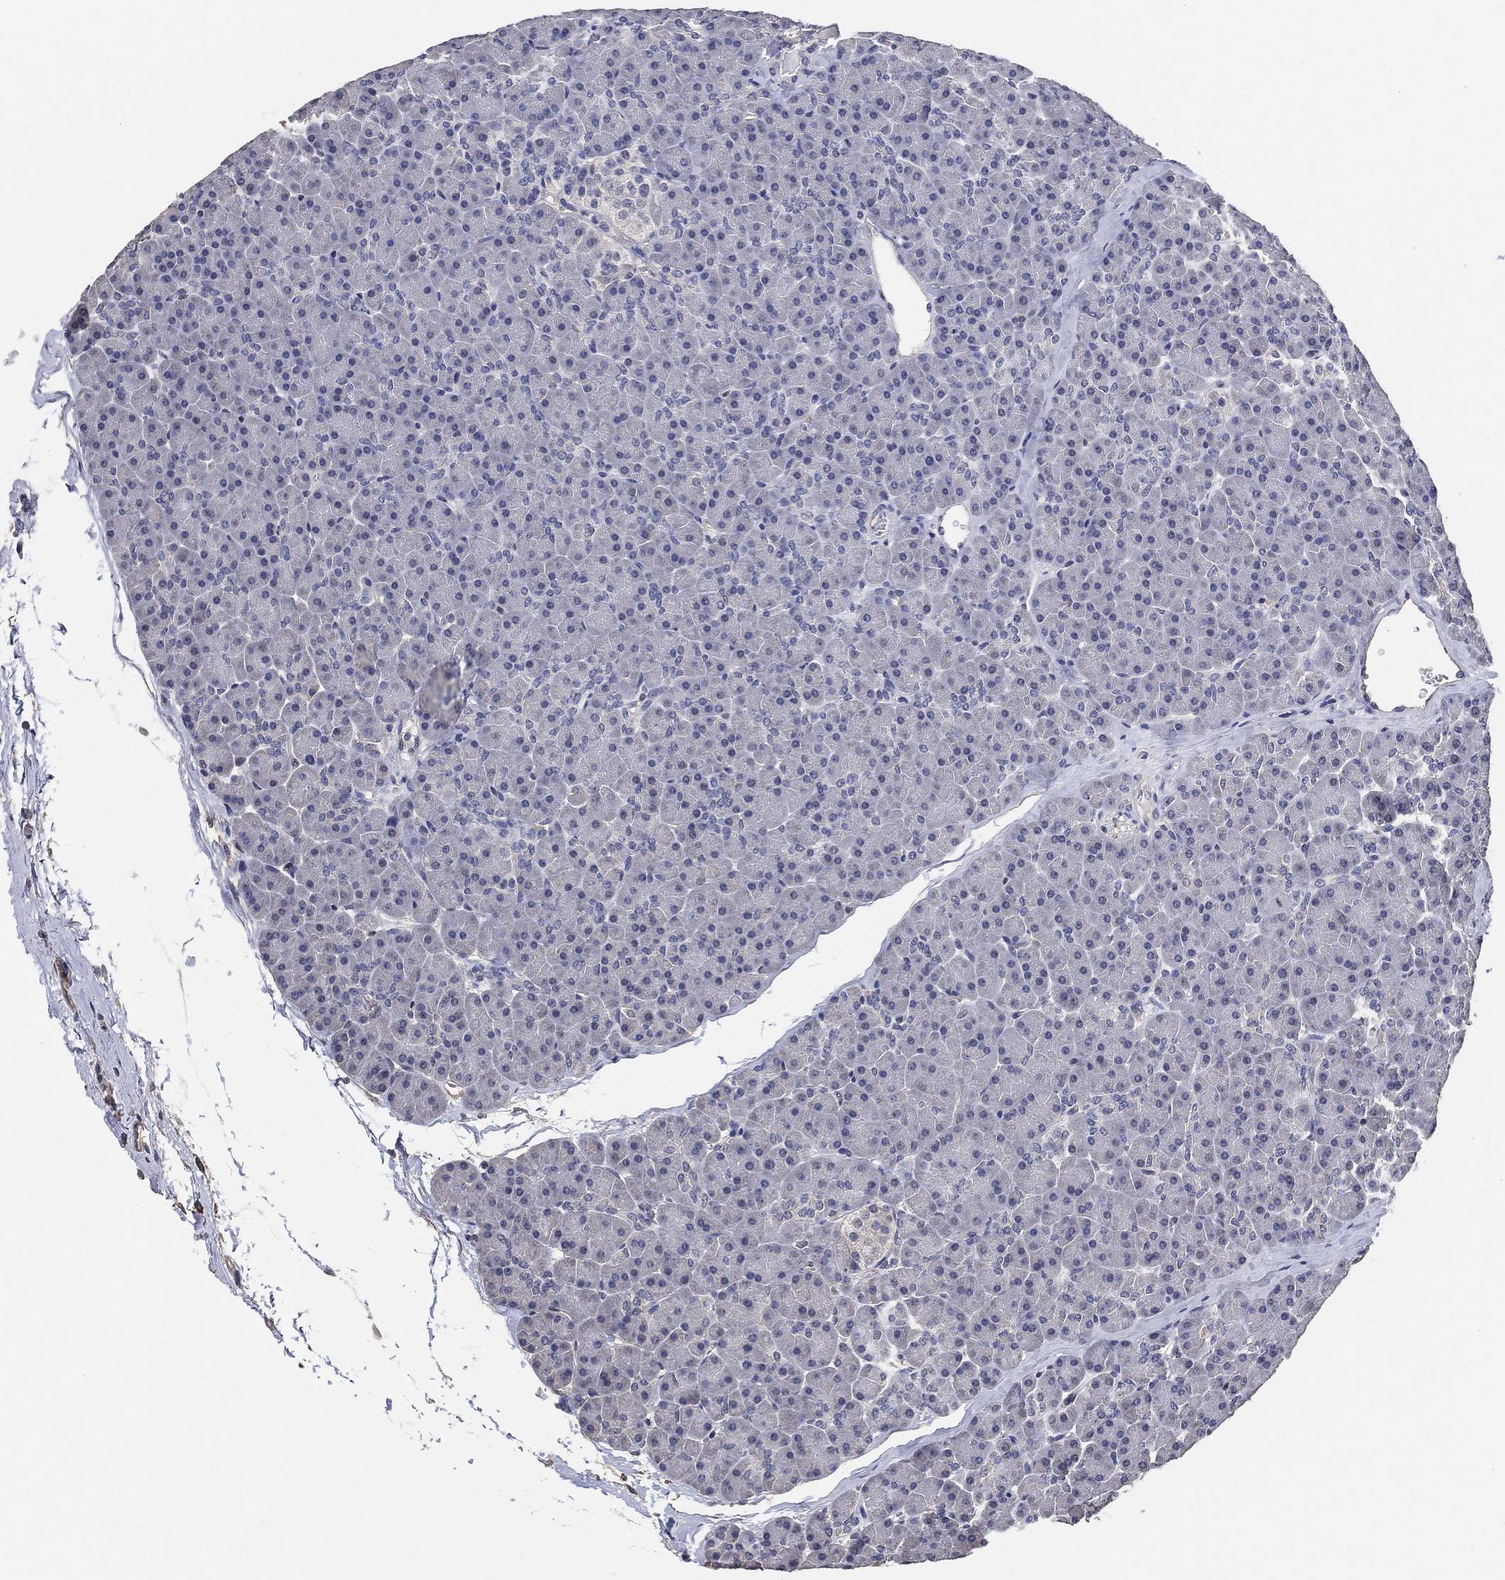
{"staining": {"intensity": "negative", "quantity": "none", "location": "none"}, "tissue": "pancreas", "cell_type": "Exocrine glandular cells", "image_type": "normal", "snomed": [{"axis": "morphology", "description": "Normal tissue, NOS"}, {"axis": "topography", "description": "Pancreas"}], "caption": "Pancreas was stained to show a protein in brown. There is no significant expression in exocrine glandular cells. (IHC, brightfield microscopy, high magnification).", "gene": "KLK5", "patient": {"sex": "female", "age": 44}}